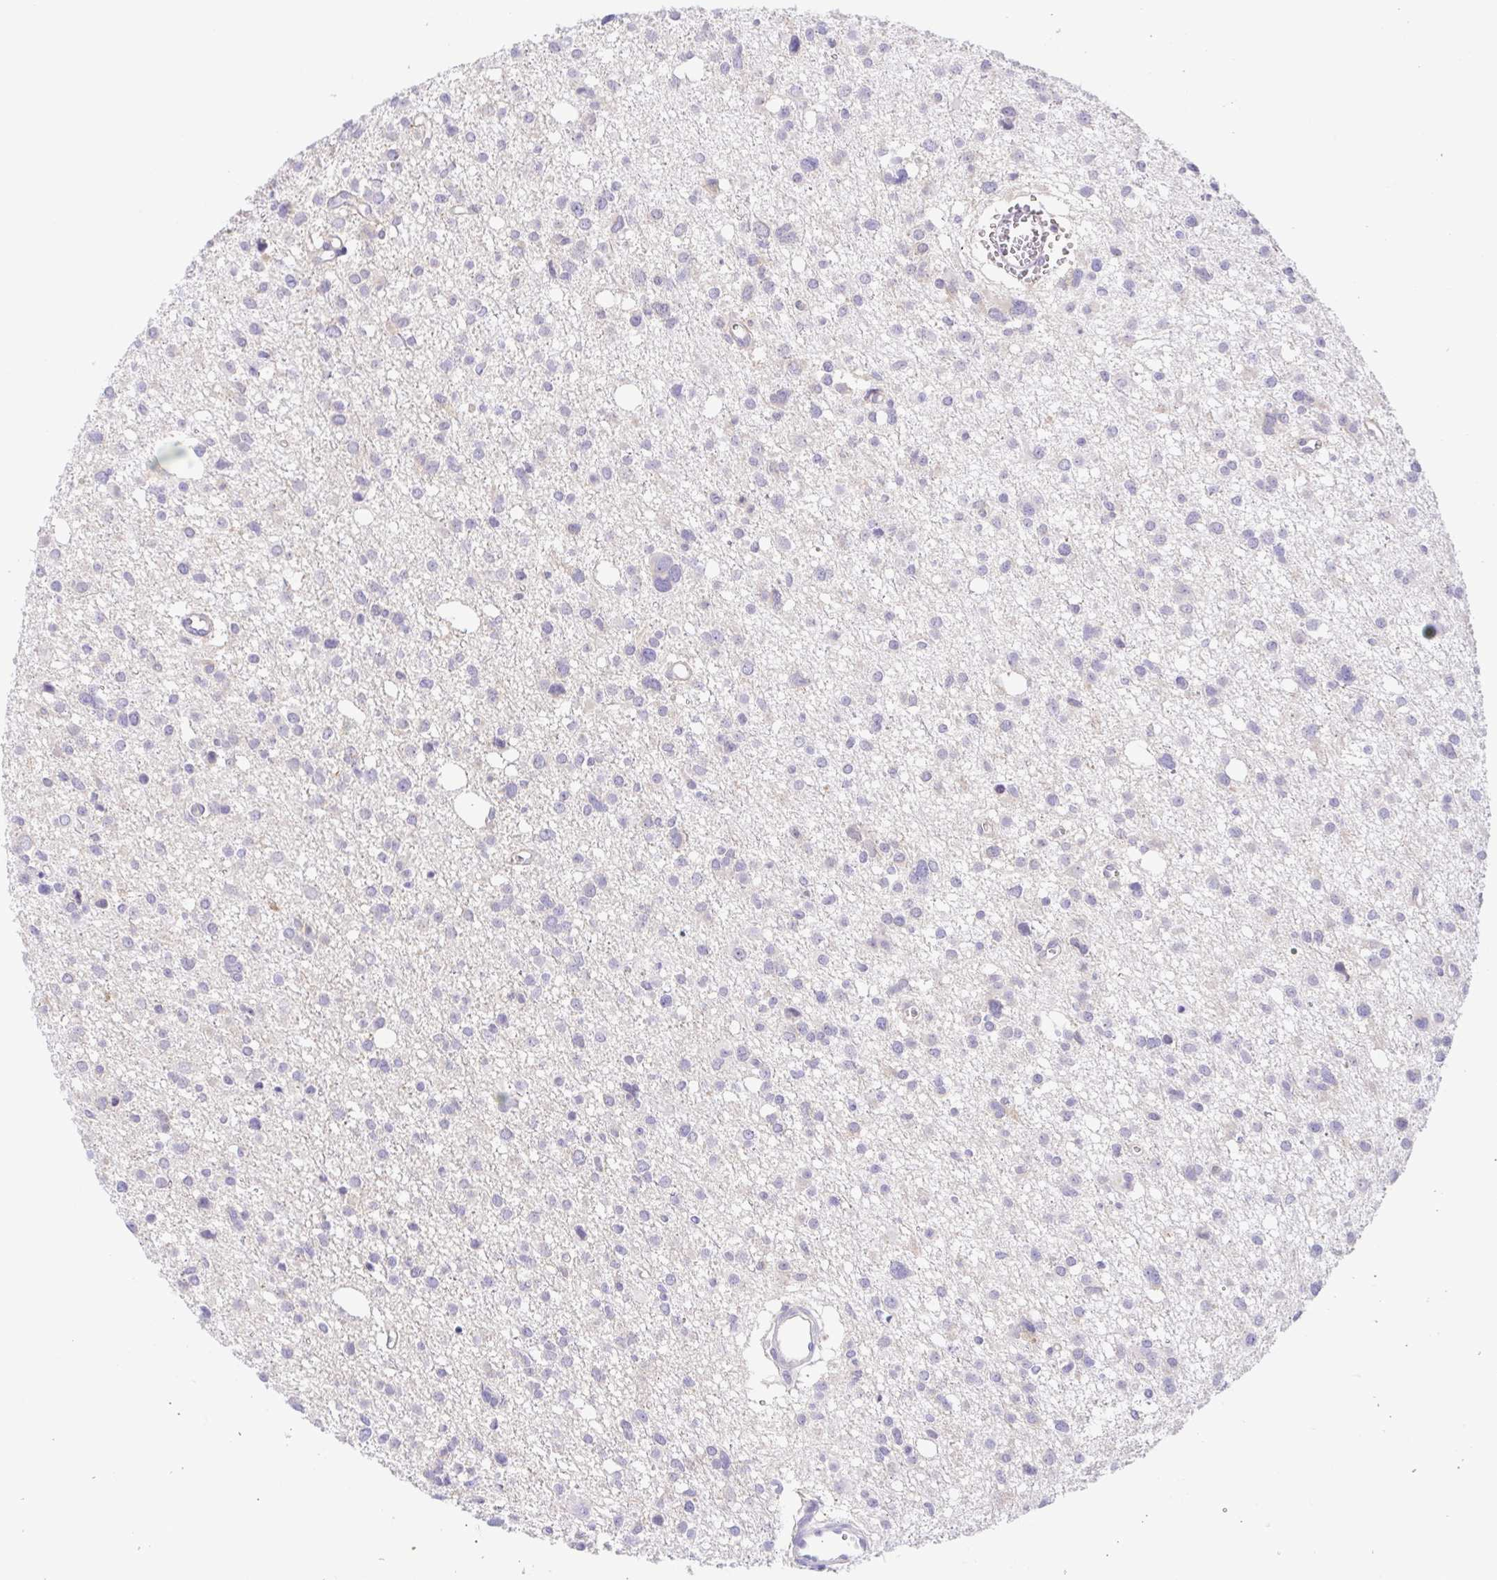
{"staining": {"intensity": "negative", "quantity": "none", "location": "none"}, "tissue": "glioma", "cell_type": "Tumor cells", "image_type": "cancer", "snomed": [{"axis": "morphology", "description": "Glioma, malignant, High grade"}, {"axis": "topography", "description": "Brain"}], "caption": "IHC of high-grade glioma (malignant) shows no positivity in tumor cells. (Immunohistochemistry (ihc), brightfield microscopy, high magnification).", "gene": "KRTDAP", "patient": {"sex": "male", "age": 23}}